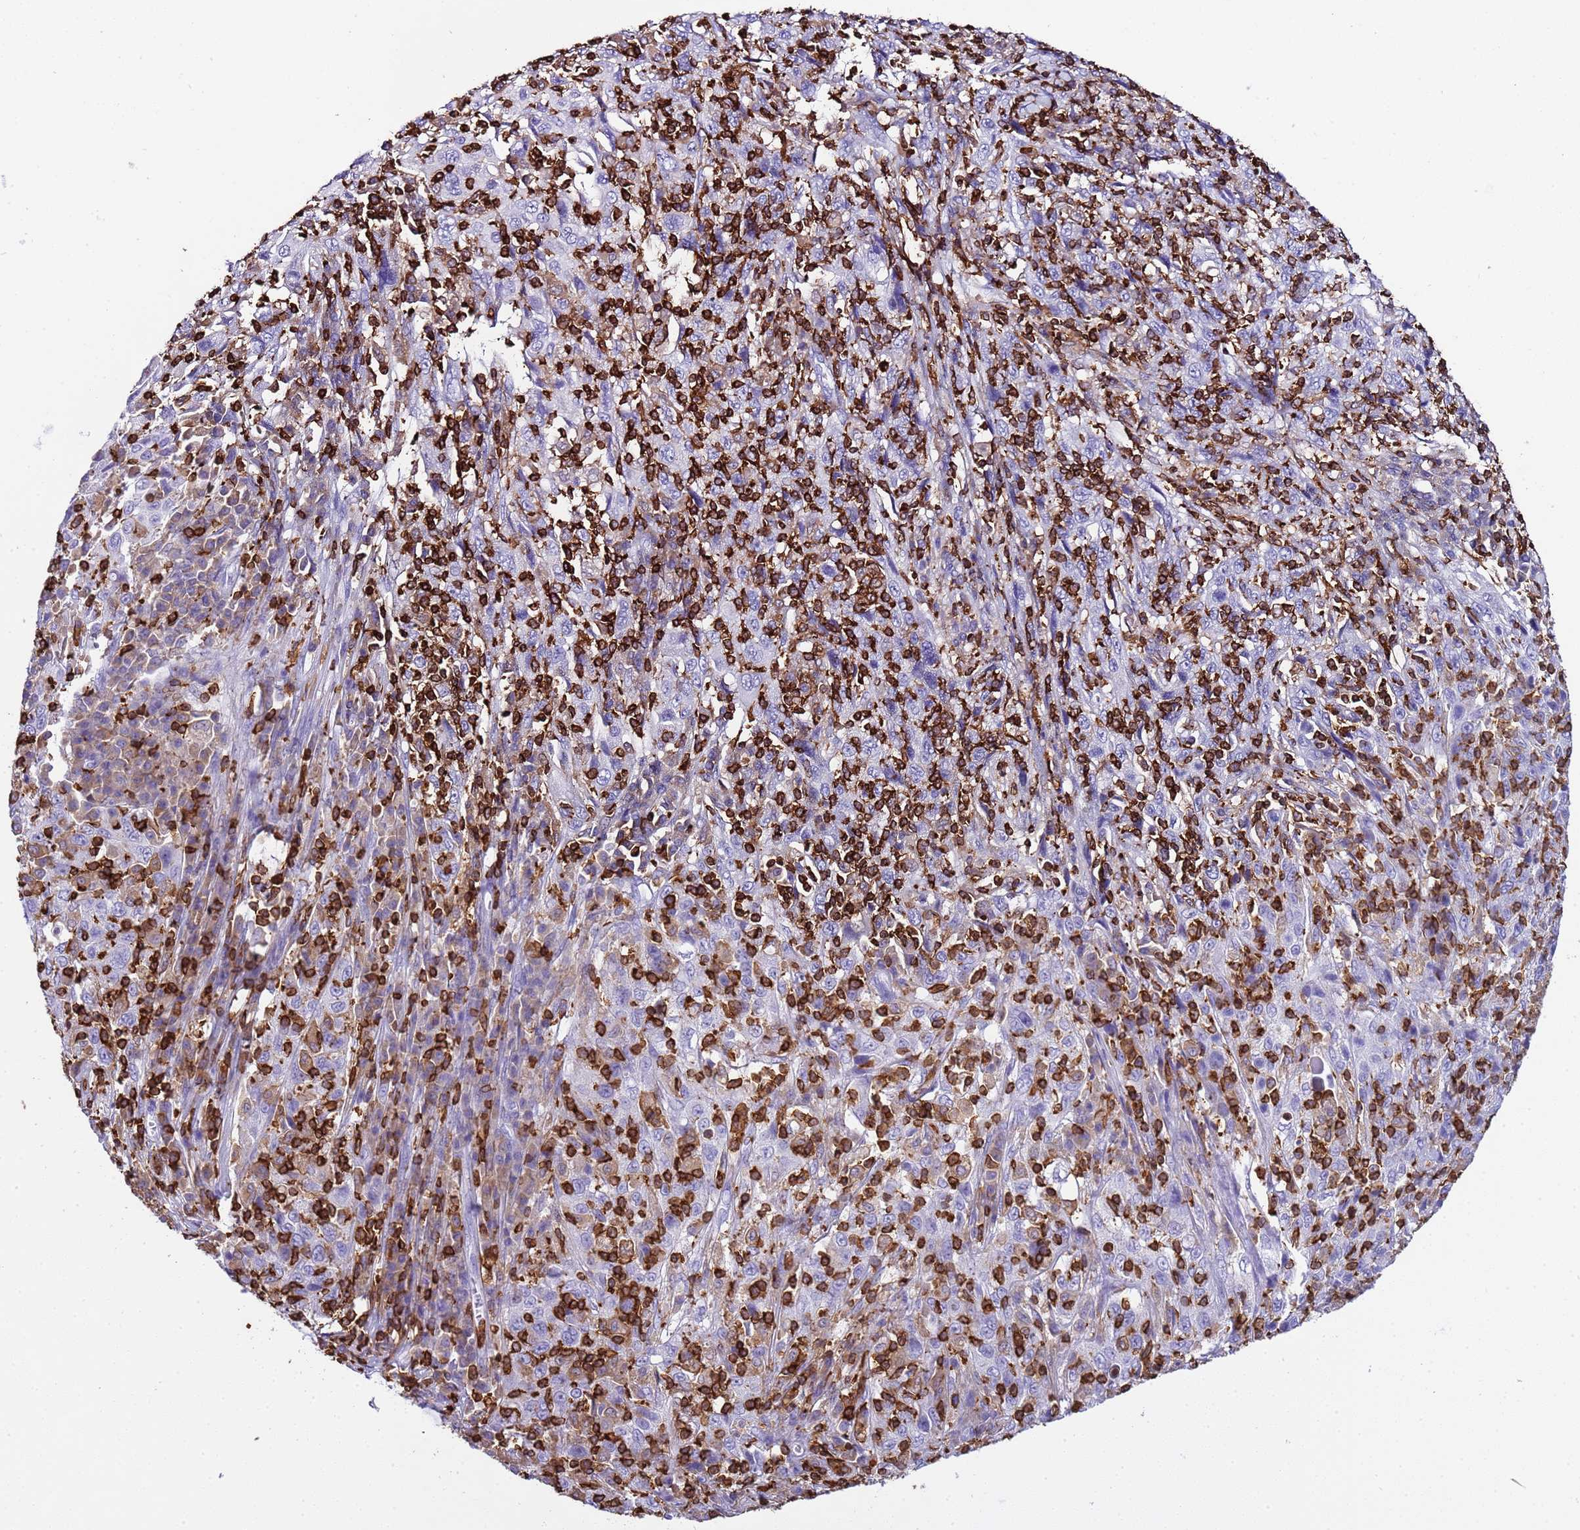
{"staining": {"intensity": "negative", "quantity": "none", "location": "none"}, "tissue": "cervical cancer", "cell_type": "Tumor cells", "image_type": "cancer", "snomed": [{"axis": "morphology", "description": "Squamous cell carcinoma, NOS"}, {"axis": "topography", "description": "Cervix"}], "caption": "The immunohistochemistry (IHC) micrograph has no significant staining in tumor cells of squamous cell carcinoma (cervical) tissue.", "gene": "IRF5", "patient": {"sex": "female", "age": 46}}